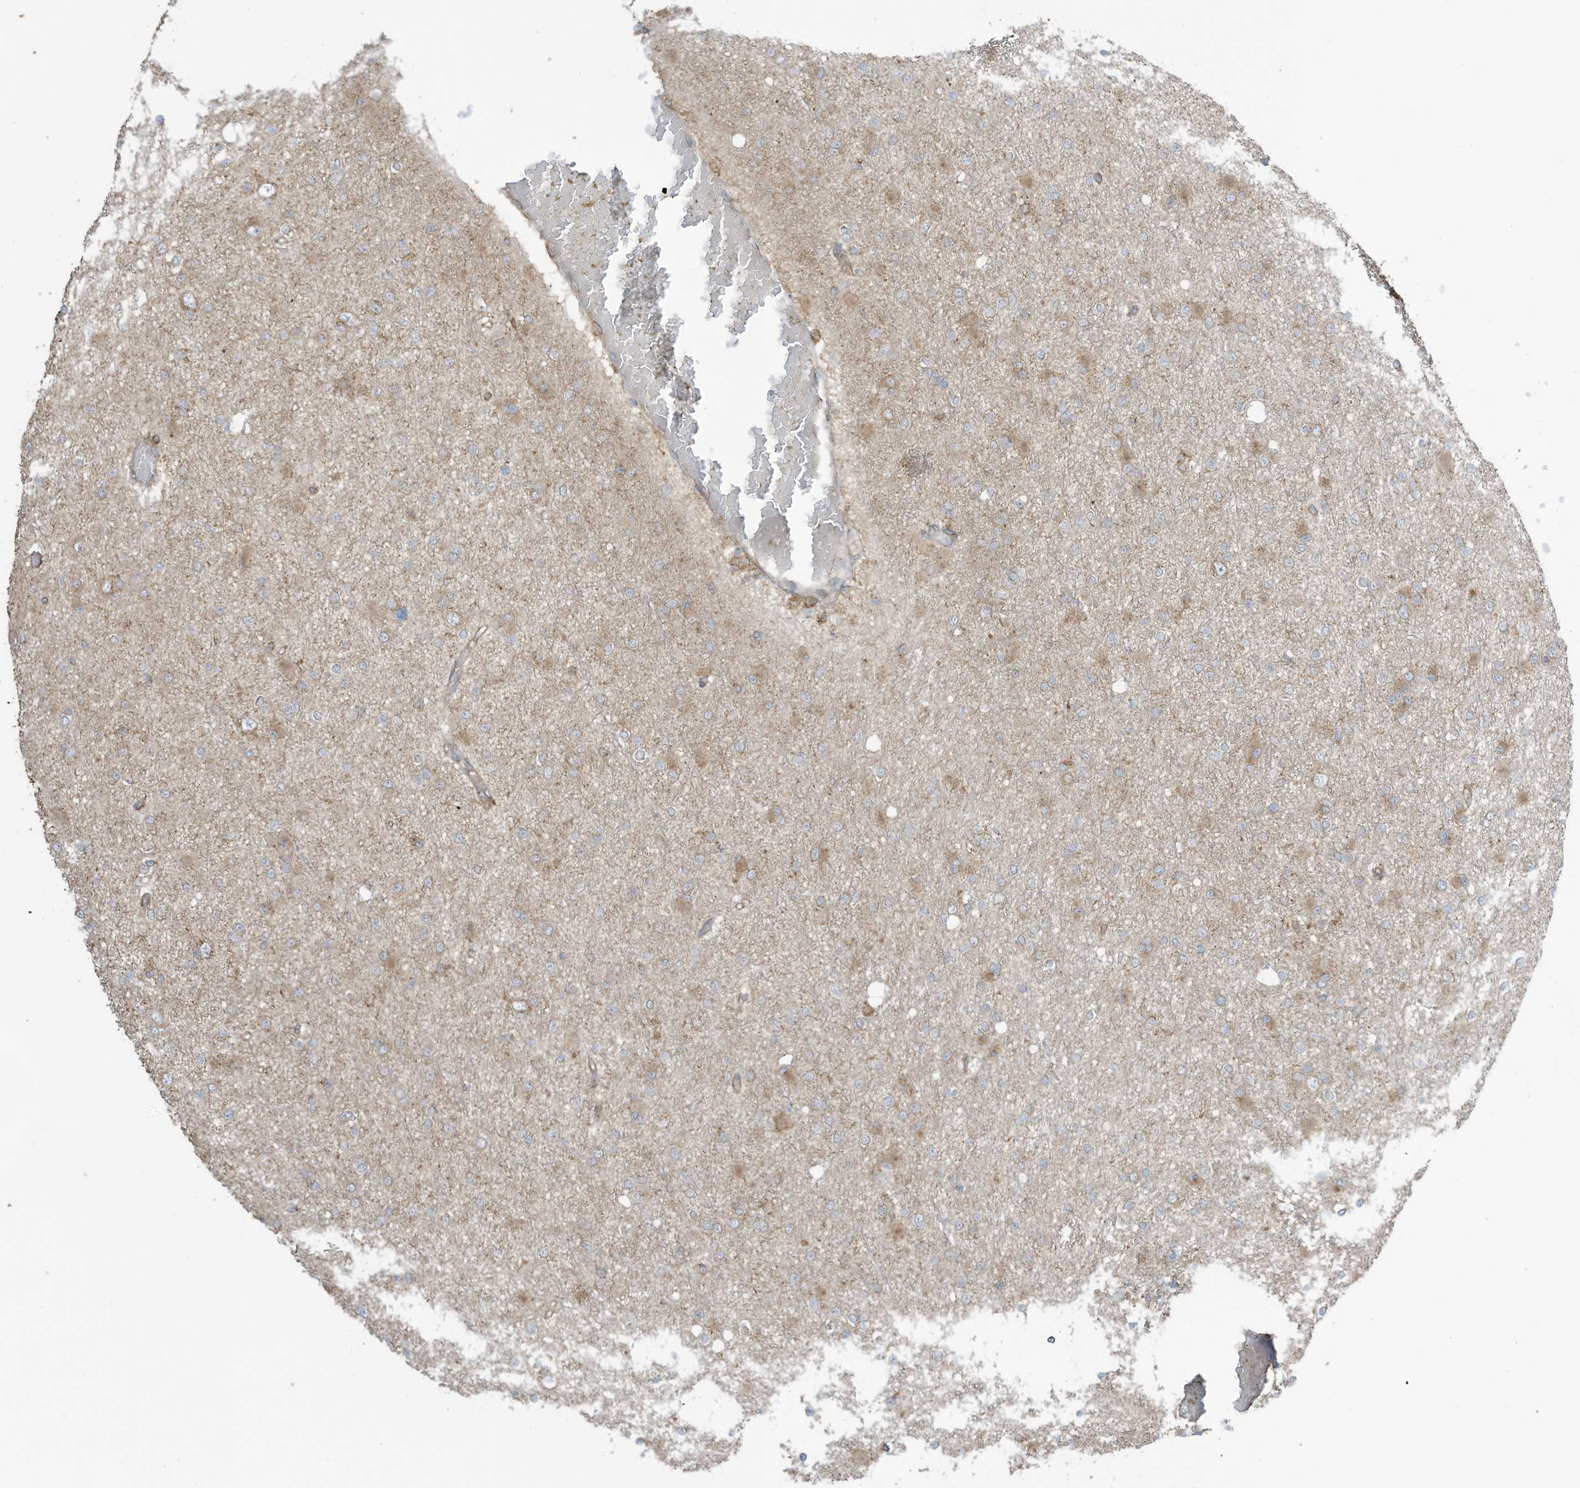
{"staining": {"intensity": "weak", "quantity": "25%-75%", "location": "cytoplasmic/membranous"}, "tissue": "glioma", "cell_type": "Tumor cells", "image_type": "cancer", "snomed": [{"axis": "morphology", "description": "Glioma, malignant, Low grade"}, {"axis": "topography", "description": "Brain"}], "caption": "Brown immunohistochemical staining in human glioma exhibits weak cytoplasmic/membranous positivity in about 25%-75% of tumor cells.", "gene": "CGAS", "patient": {"sex": "female", "age": 22}}